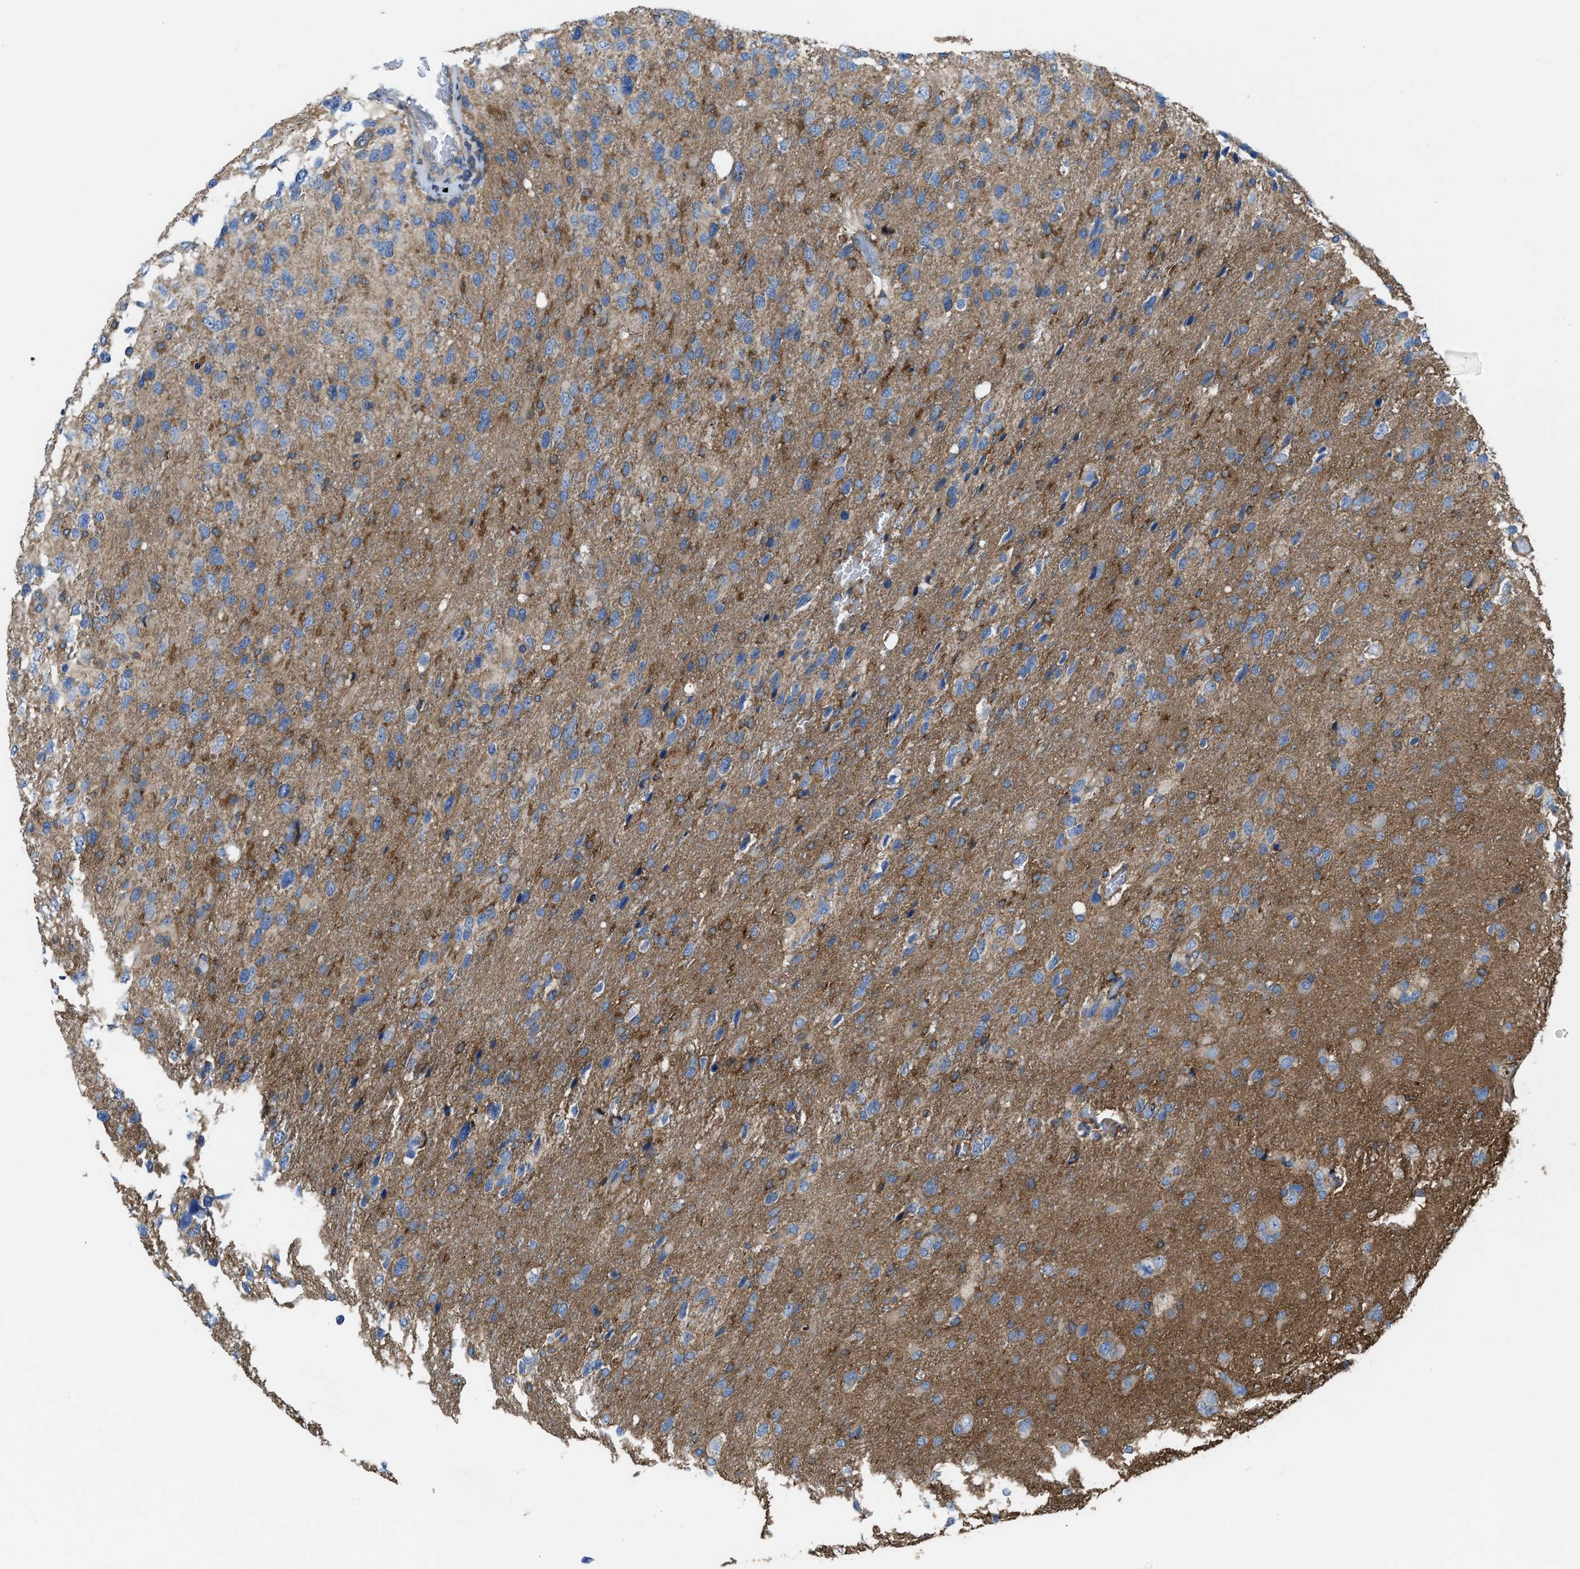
{"staining": {"intensity": "moderate", "quantity": "<25%", "location": "cytoplasmic/membranous"}, "tissue": "glioma", "cell_type": "Tumor cells", "image_type": "cancer", "snomed": [{"axis": "morphology", "description": "Glioma, malignant, High grade"}, {"axis": "topography", "description": "Brain"}], "caption": "Protein staining shows moderate cytoplasmic/membranous positivity in approximately <25% of tumor cells in glioma.", "gene": "MYO18A", "patient": {"sex": "female", "age": 58}}